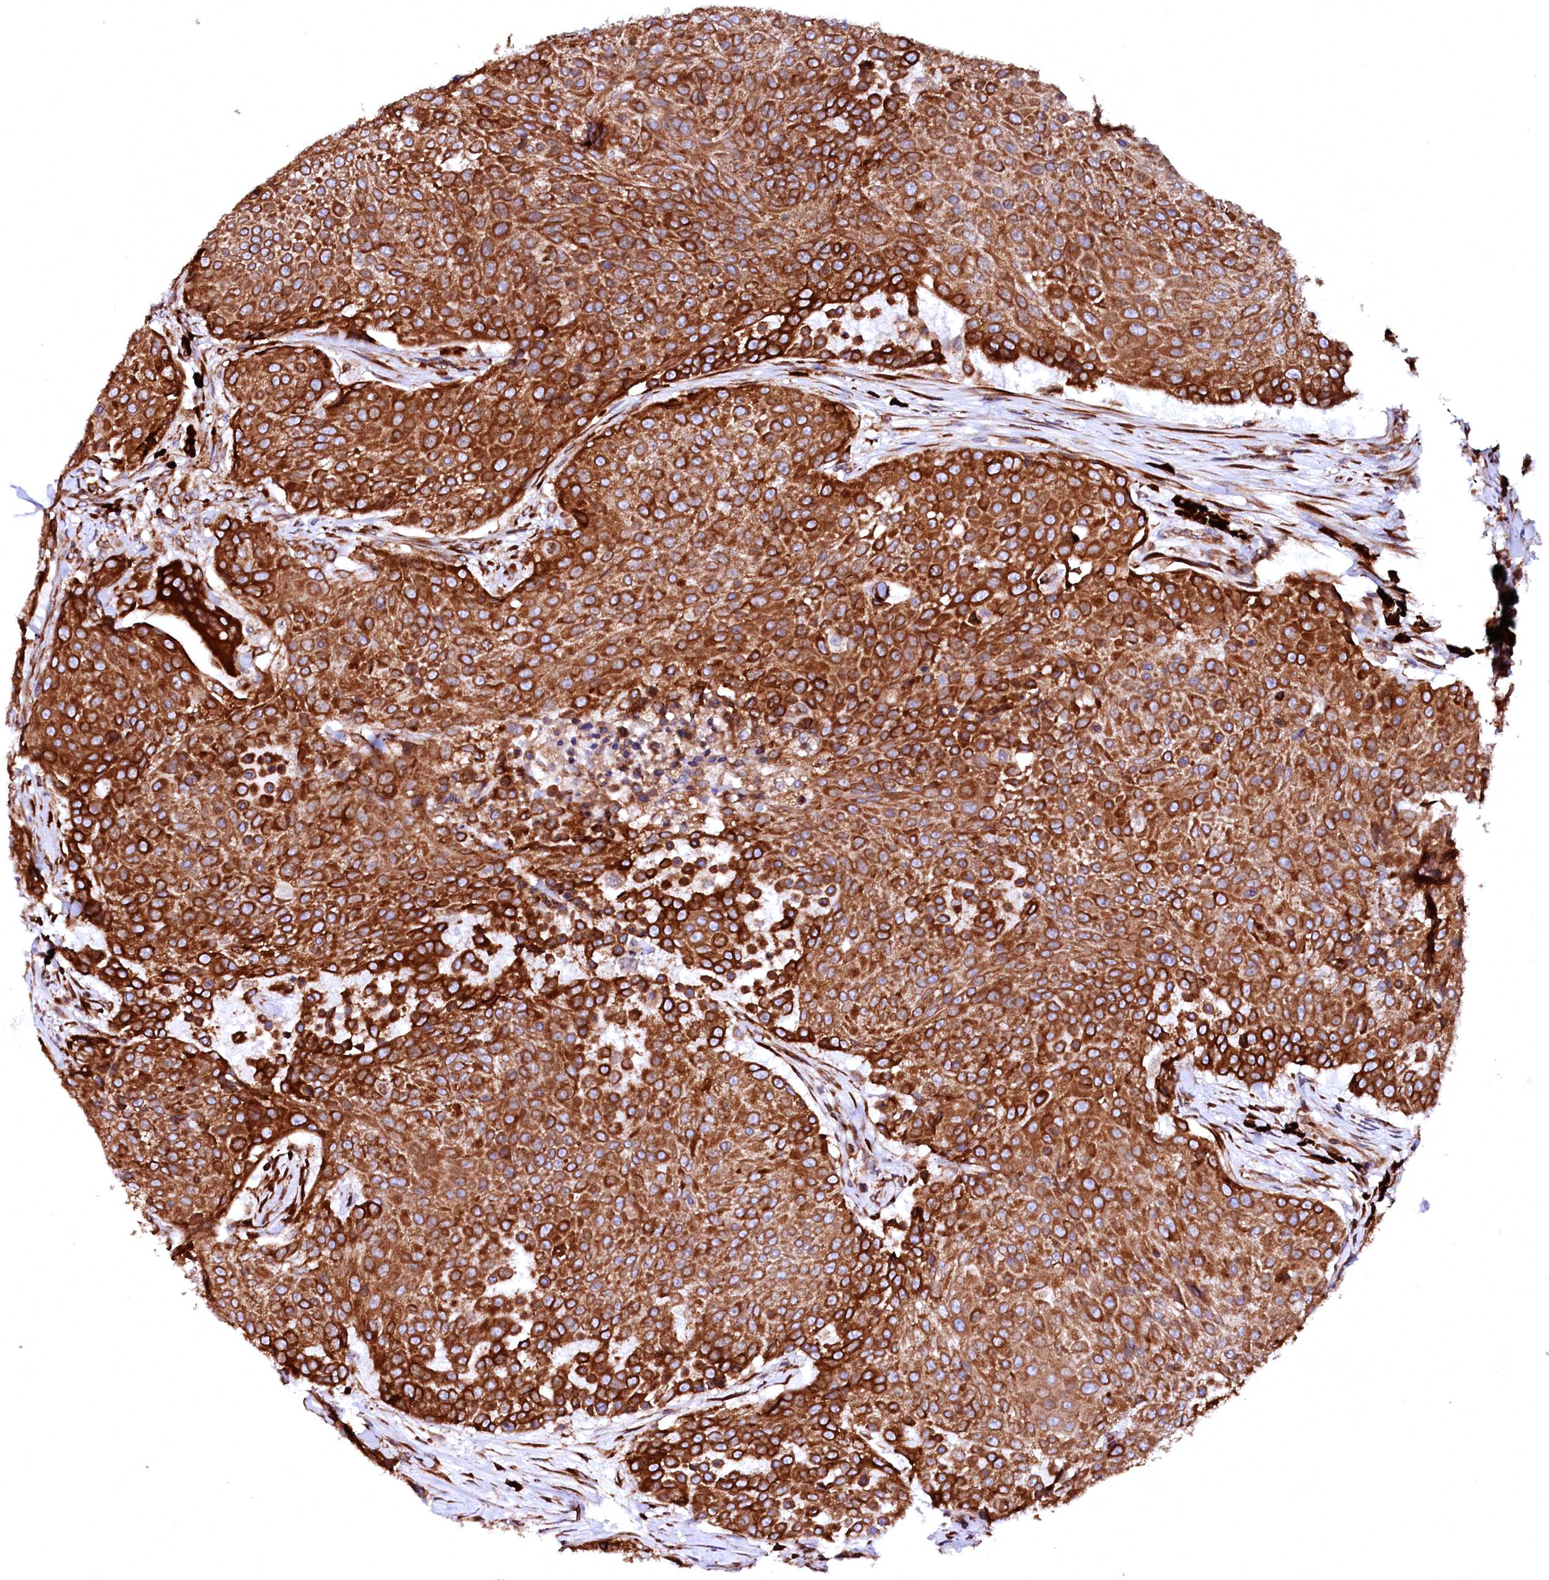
{"staining": {"intensity": "strong", "quantity": ">75%", "location": "cytoplasmic/membranous"}, "tissue": "urothelial cancer", "cell_type": "Tumor cells", "image_type": "cancer", "snomed": [{"axis": "morphology", "description": "Urothelial carcinoma, High grade"}, {"axis": "topography", "description": "Urinary bladder"}], "caption": "Immunohistochemistry (IHC) micrograph of neoplastic tissue: urothelial carcinoma (high-grade) stained using immunohistochemistry (IHC) exhibits high levels of strong protein expression localized specifically in the cytoplasmic/membranous of tumor cells, appearing as a cytoplasmic/membranous brown color.", "gene": "DERL1", "patient": {"sex": "female", "age": 63}}